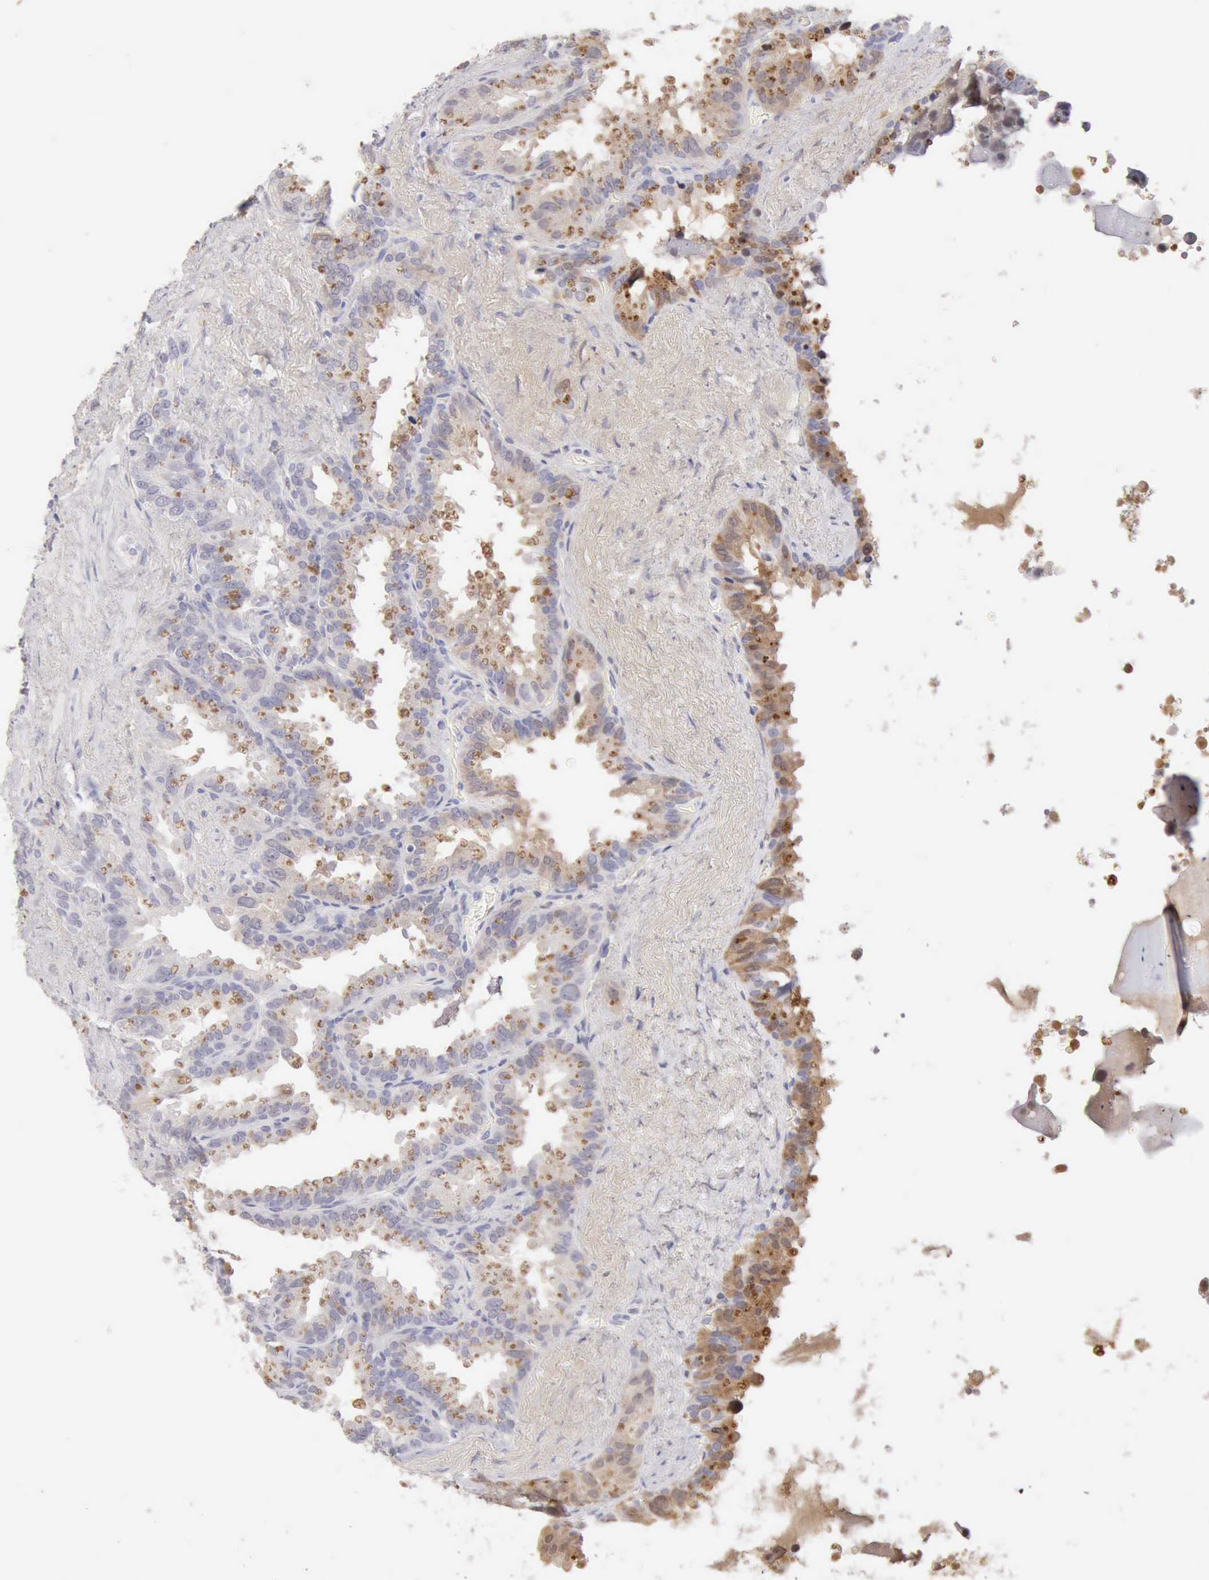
{"staining": {"intensity": "moderate", "quantity": "25%-75%", "location": "cytoplasmic/membranous"}, "tissue": "seminal vesicle", "cell_type": "Glandular cells", "image_type": "normal", "snomed": [{"axis": "morphology", "description": "Normal tissue, NOS"}, {"axis": "topography", "description": "Prostate"}, {"axis": "topography", "description": "Seminal veicle"}], "caption": "This micrograph shows benign seminal vesicle stained with immunohistochemistry to label a protein in brown. The cytoplasmic/membranous of glandular cells show moderate positivity for the protein. Nuclei are counter-stained blue.", "gene": "RNASE1", "patient": {"sex": "male", "age": 63}}